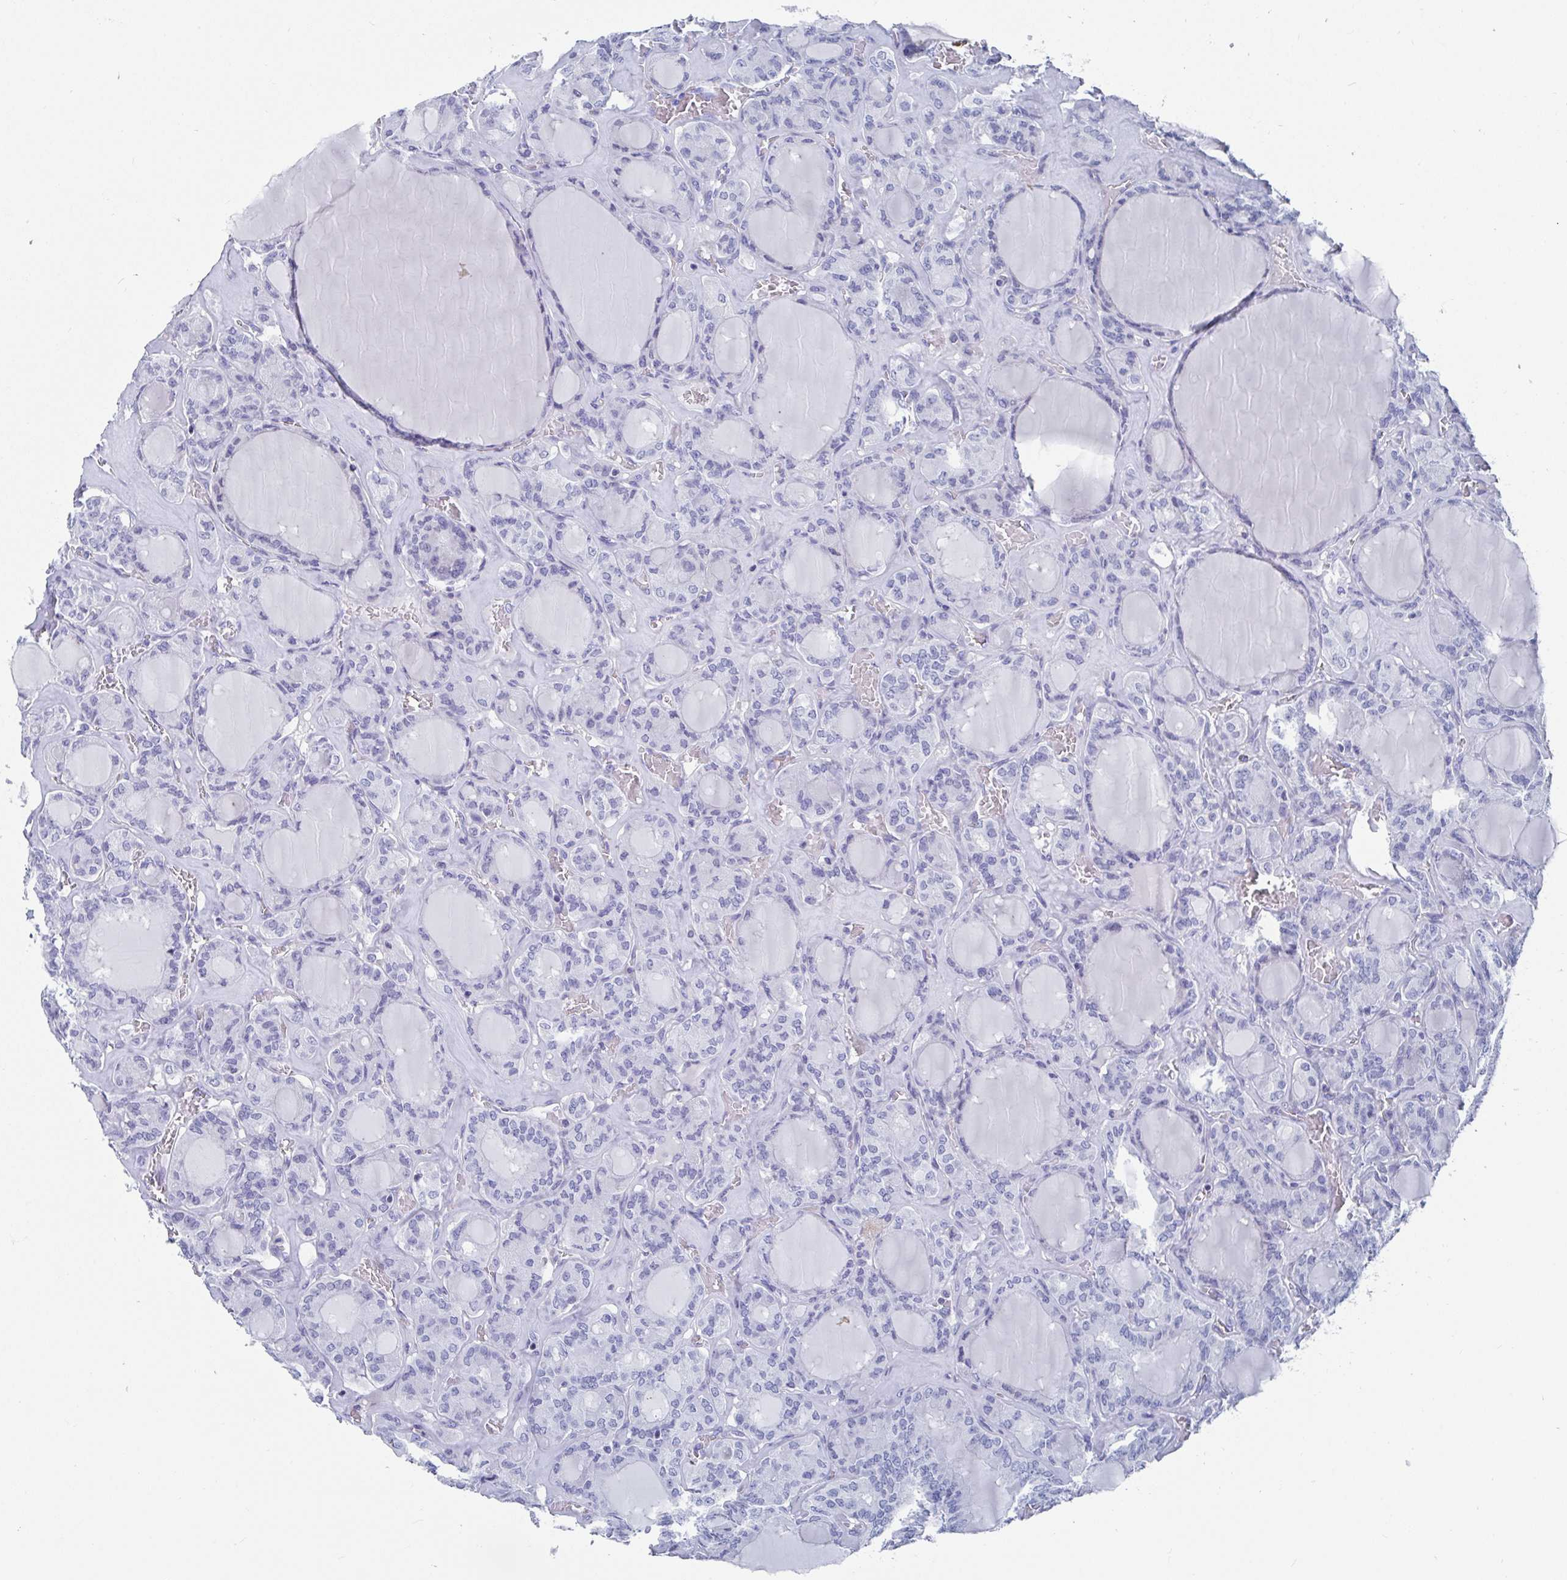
{"staining": {"intensity": "negative", "quantity": "none", "location": "none"}, "tissue": "thyroid cancer", "cell_type": "Tumor cells", "image_type": "cancer", "snomed": [{"axis": "morphology", "description": "Papillary adenocarcinoma, NOS"}, {"axis": "topography", "description": "Thyroid gland"}], "caption": "This histopathology image is of papillary adenocarcinoma (thyroid) stained with IHC to label a protein in brown with the nuclei are counter-stained blue. There is no expression in tumor cells.", "gene": "ZFP82", "patient": {"sex": "male", "age": 87}}